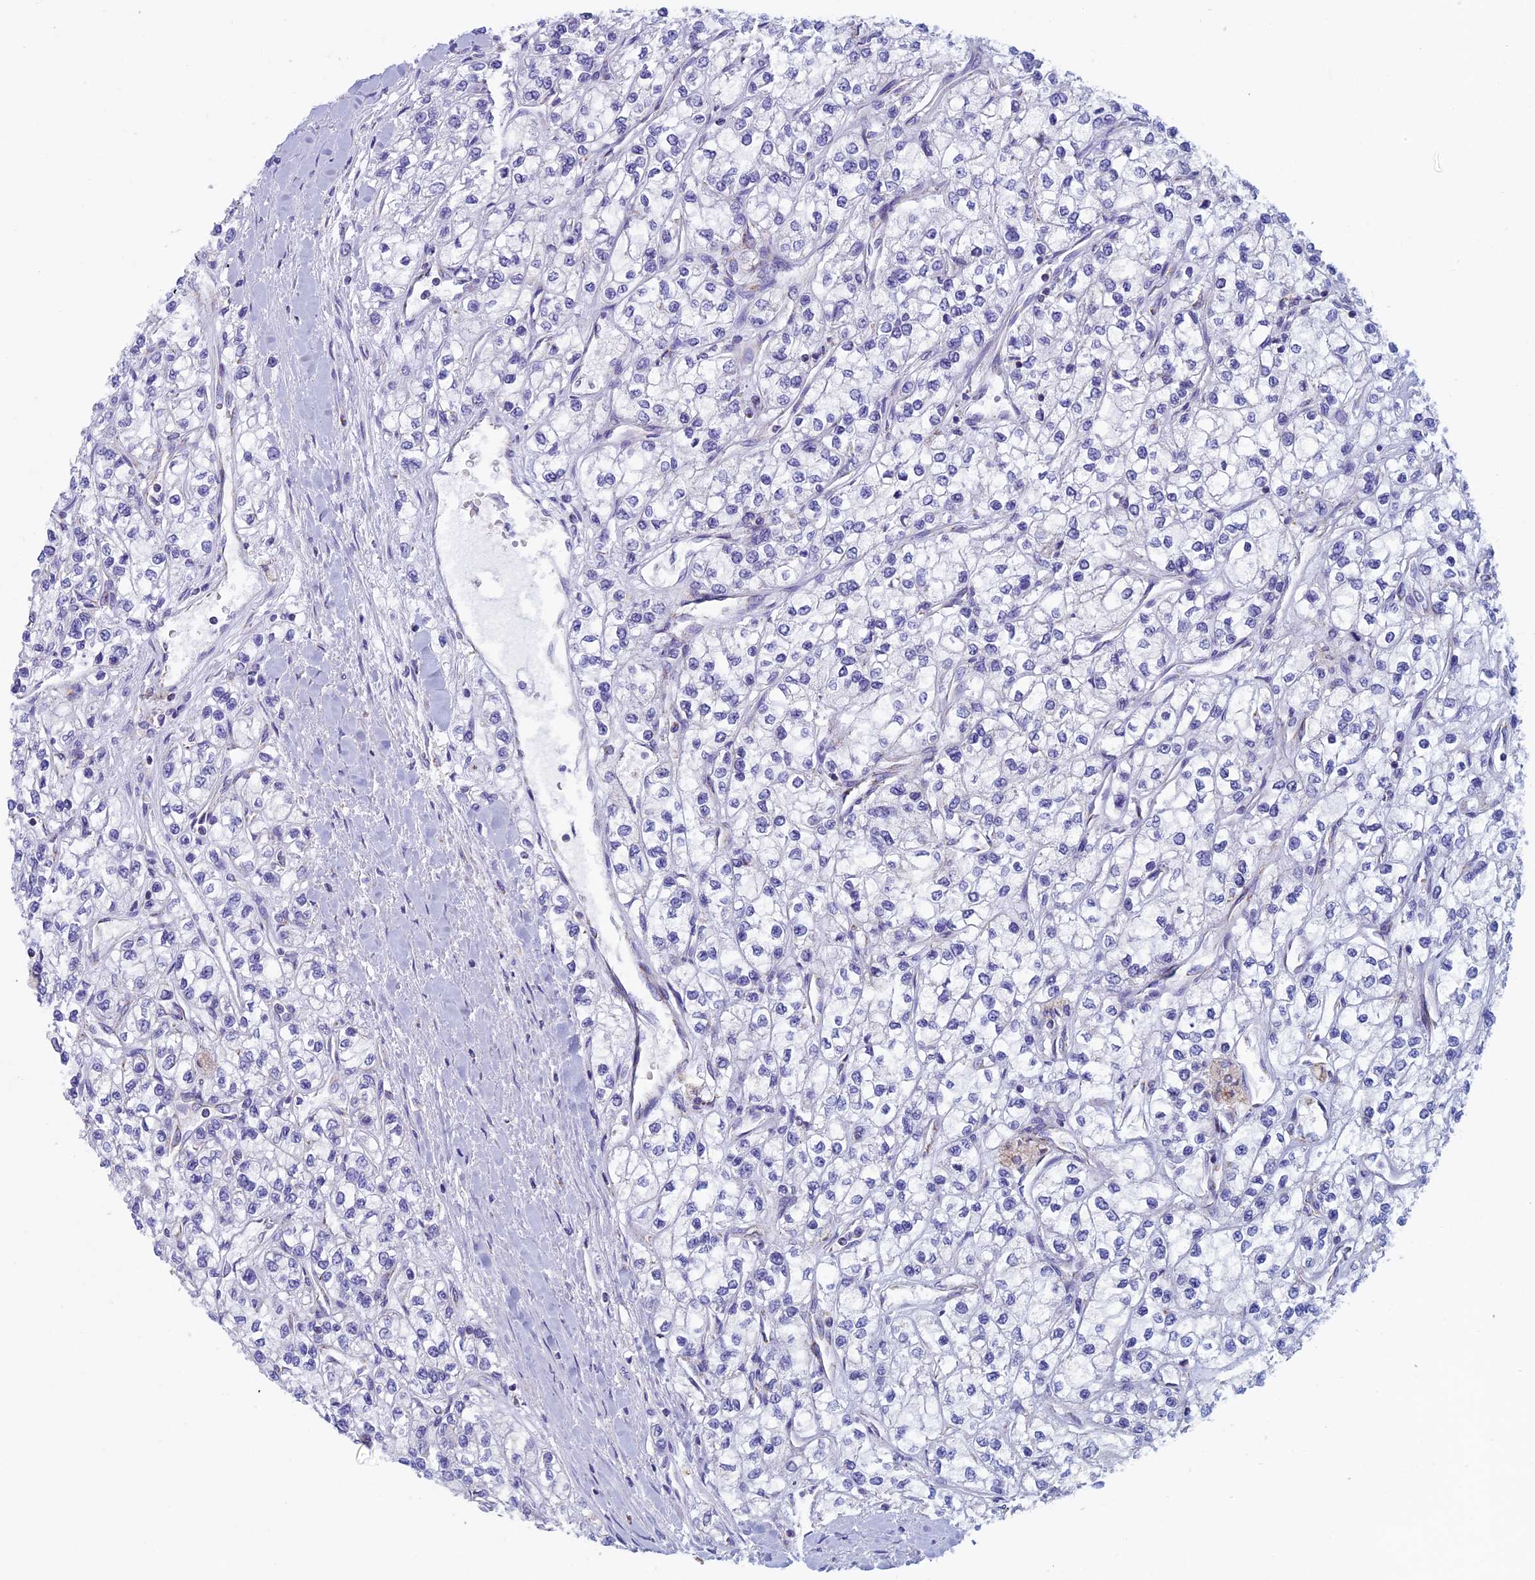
{"staining": {"intensity": "negative", "quantity": "none", "location": "none"}, "tissue": "renal cancer", "cell_type": "Tumor cells", "image_type": "cancer", "snomed": [{"axis": "morphology", "description": "Adenocarcinoma, NOS"}, {"axis": "topography", "description": "Kidney"}], "caption": "Immunohistochemistry (IHC) of renal cancer reveals no expression in tumor cells.", "gene": "NDUFB9", "patient": {"sex": "male", "age": 80}}